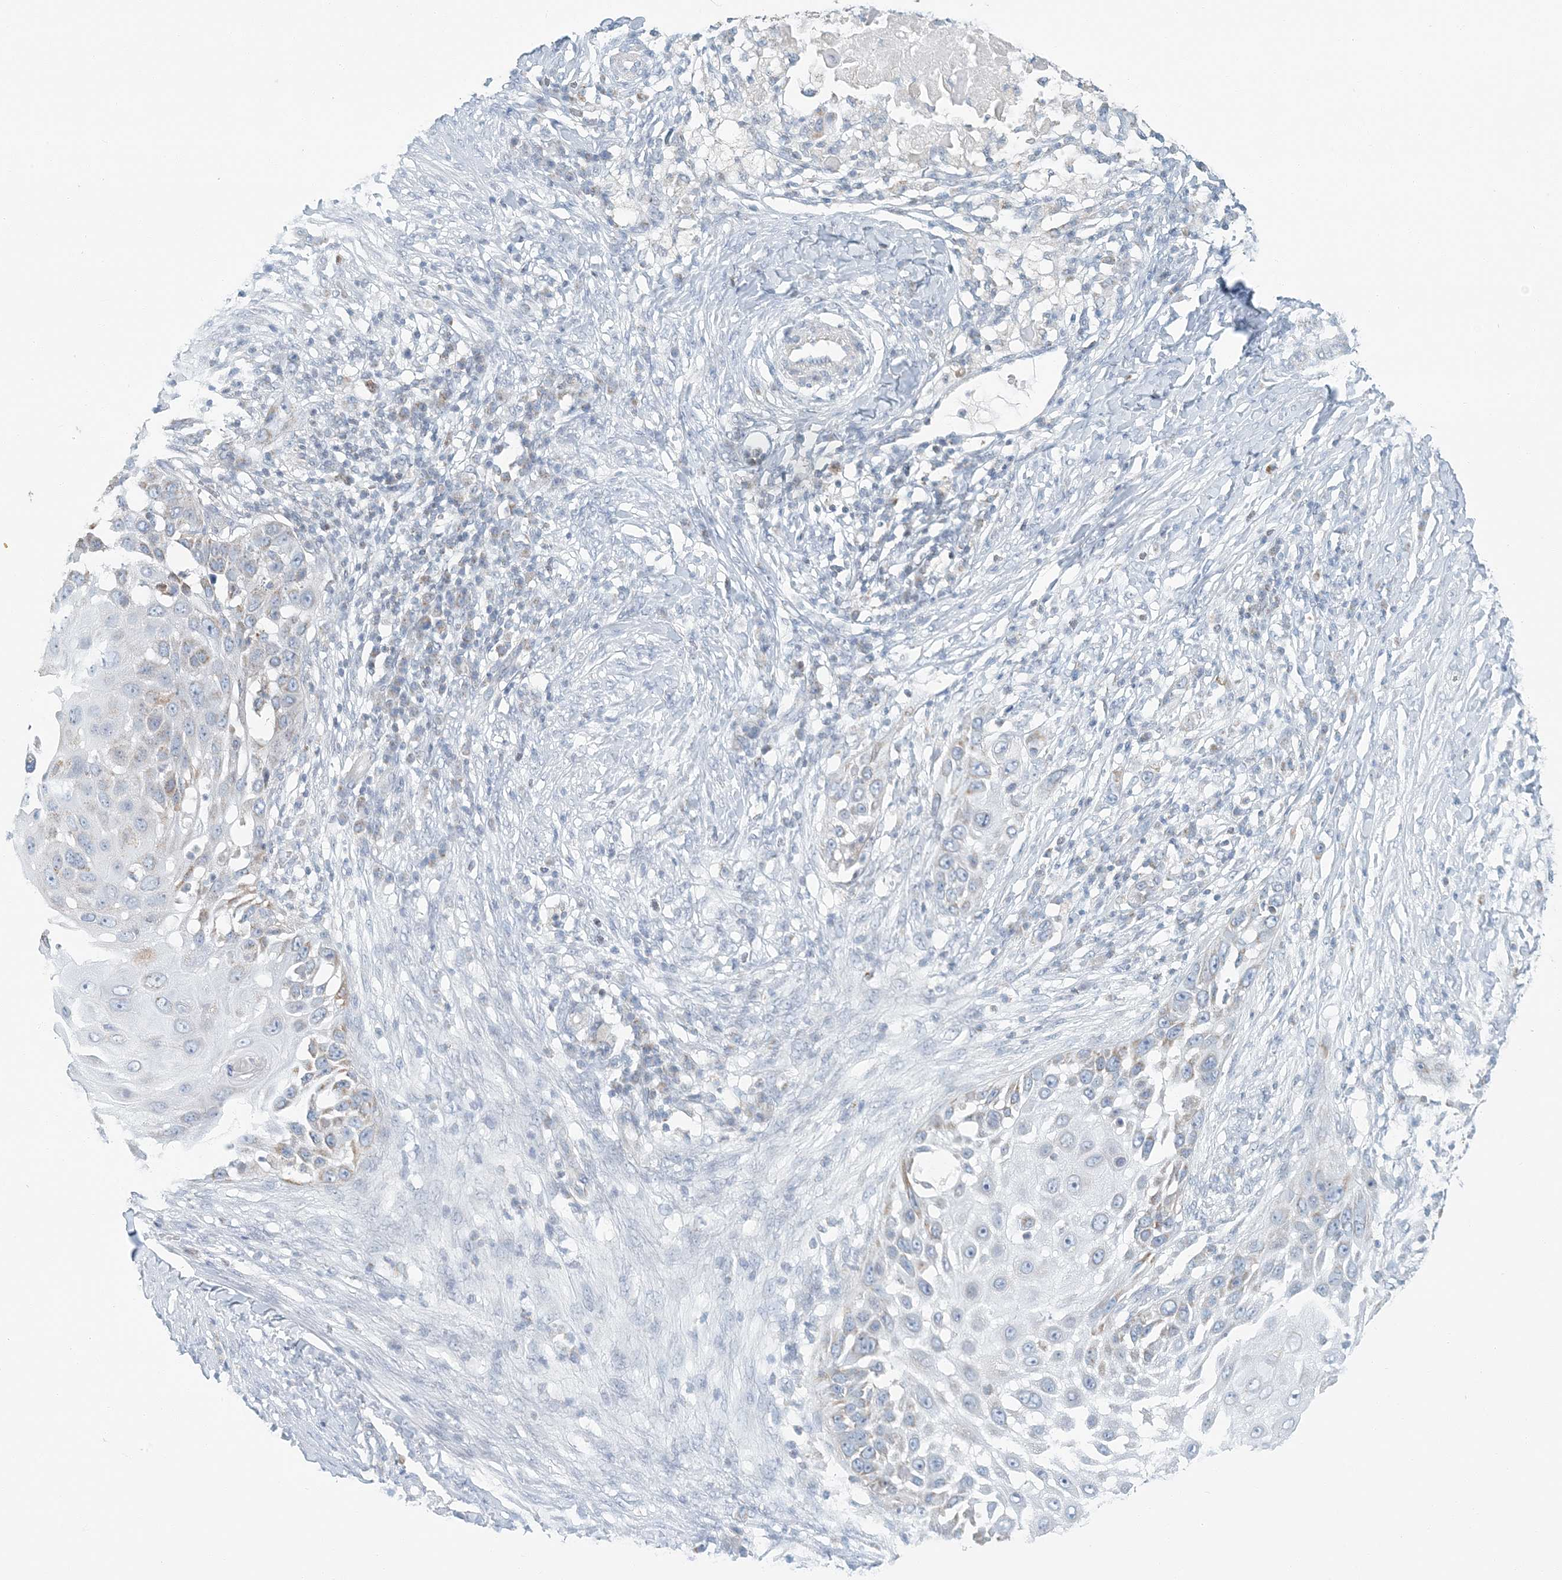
{"staining": {"intensity": "negative", "quantity": "none", "location": "none"}, "tissue": "skin cancer", "cell_type": "Tumor cells", "image_type": "cancer", "snomed": [{"axis": "morphology", "description": "Squamous cell carcinoma, NOS"}, {"axis": "topography", "description": "Skin"}], "caption": "Skin cancer (squamous cell carcinoma) stained for a protein using IHC reveals no staining tumor cells.", "gene": "BDH1", "patient": {"sex": "female", "age": 44}}